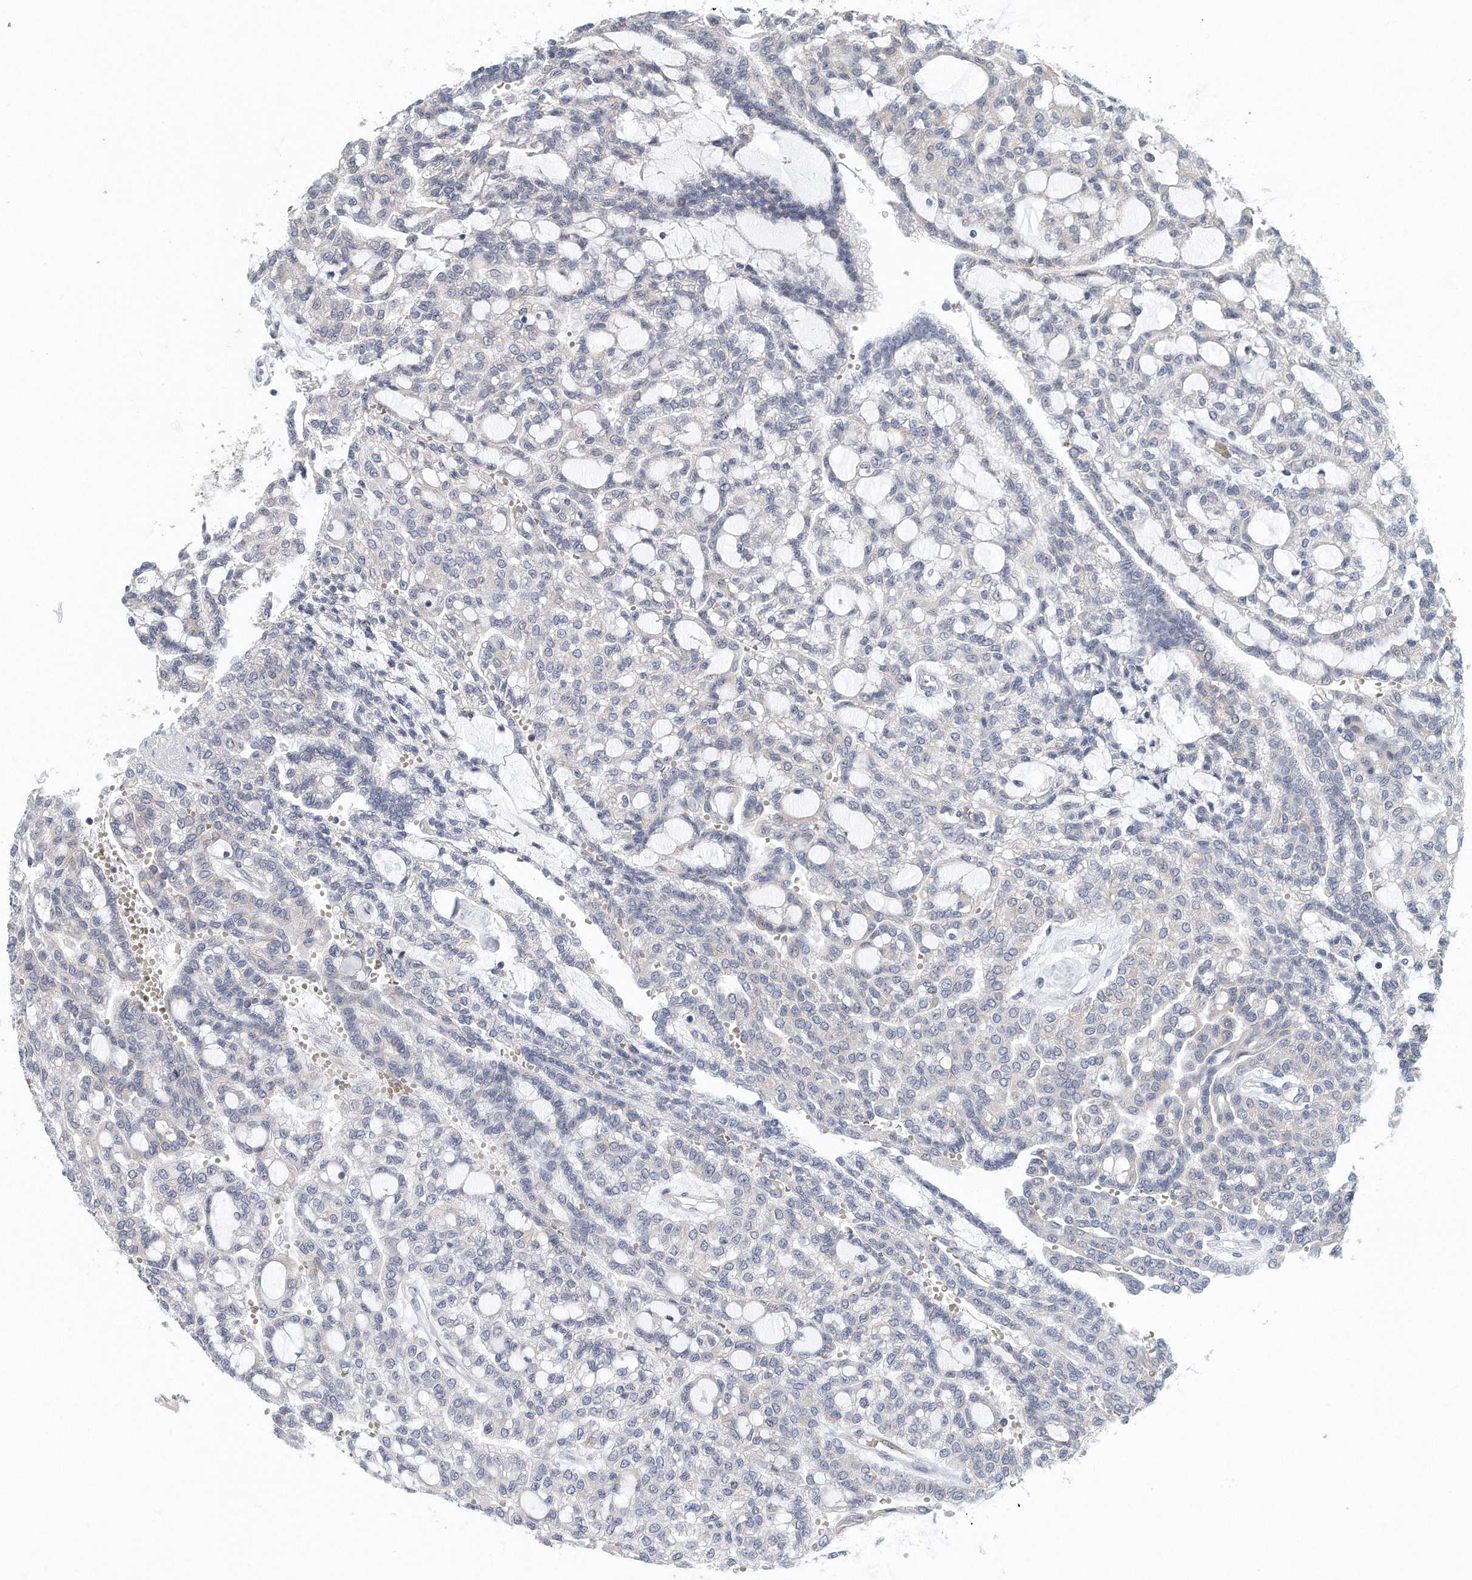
{"staining": {"intensity": "negative", "quantity": "none", "location": "none"}, "tissue": "renal cancer", "cell_type": "Tumor cells", "image_type": "cancer", "snomed": [{"axis": "morphology", "description": "Adenocarcinoma, NOS"}, {"axis": "topography", "description": "Kidney"}], "caption": "Immunohistochemistry histopathology image of renal cancer stained for a protein (brown), which exhibits no positivity in tumor cells.", "gene": "VLDLR", "patient": {"sex": "male", "age": 63}}